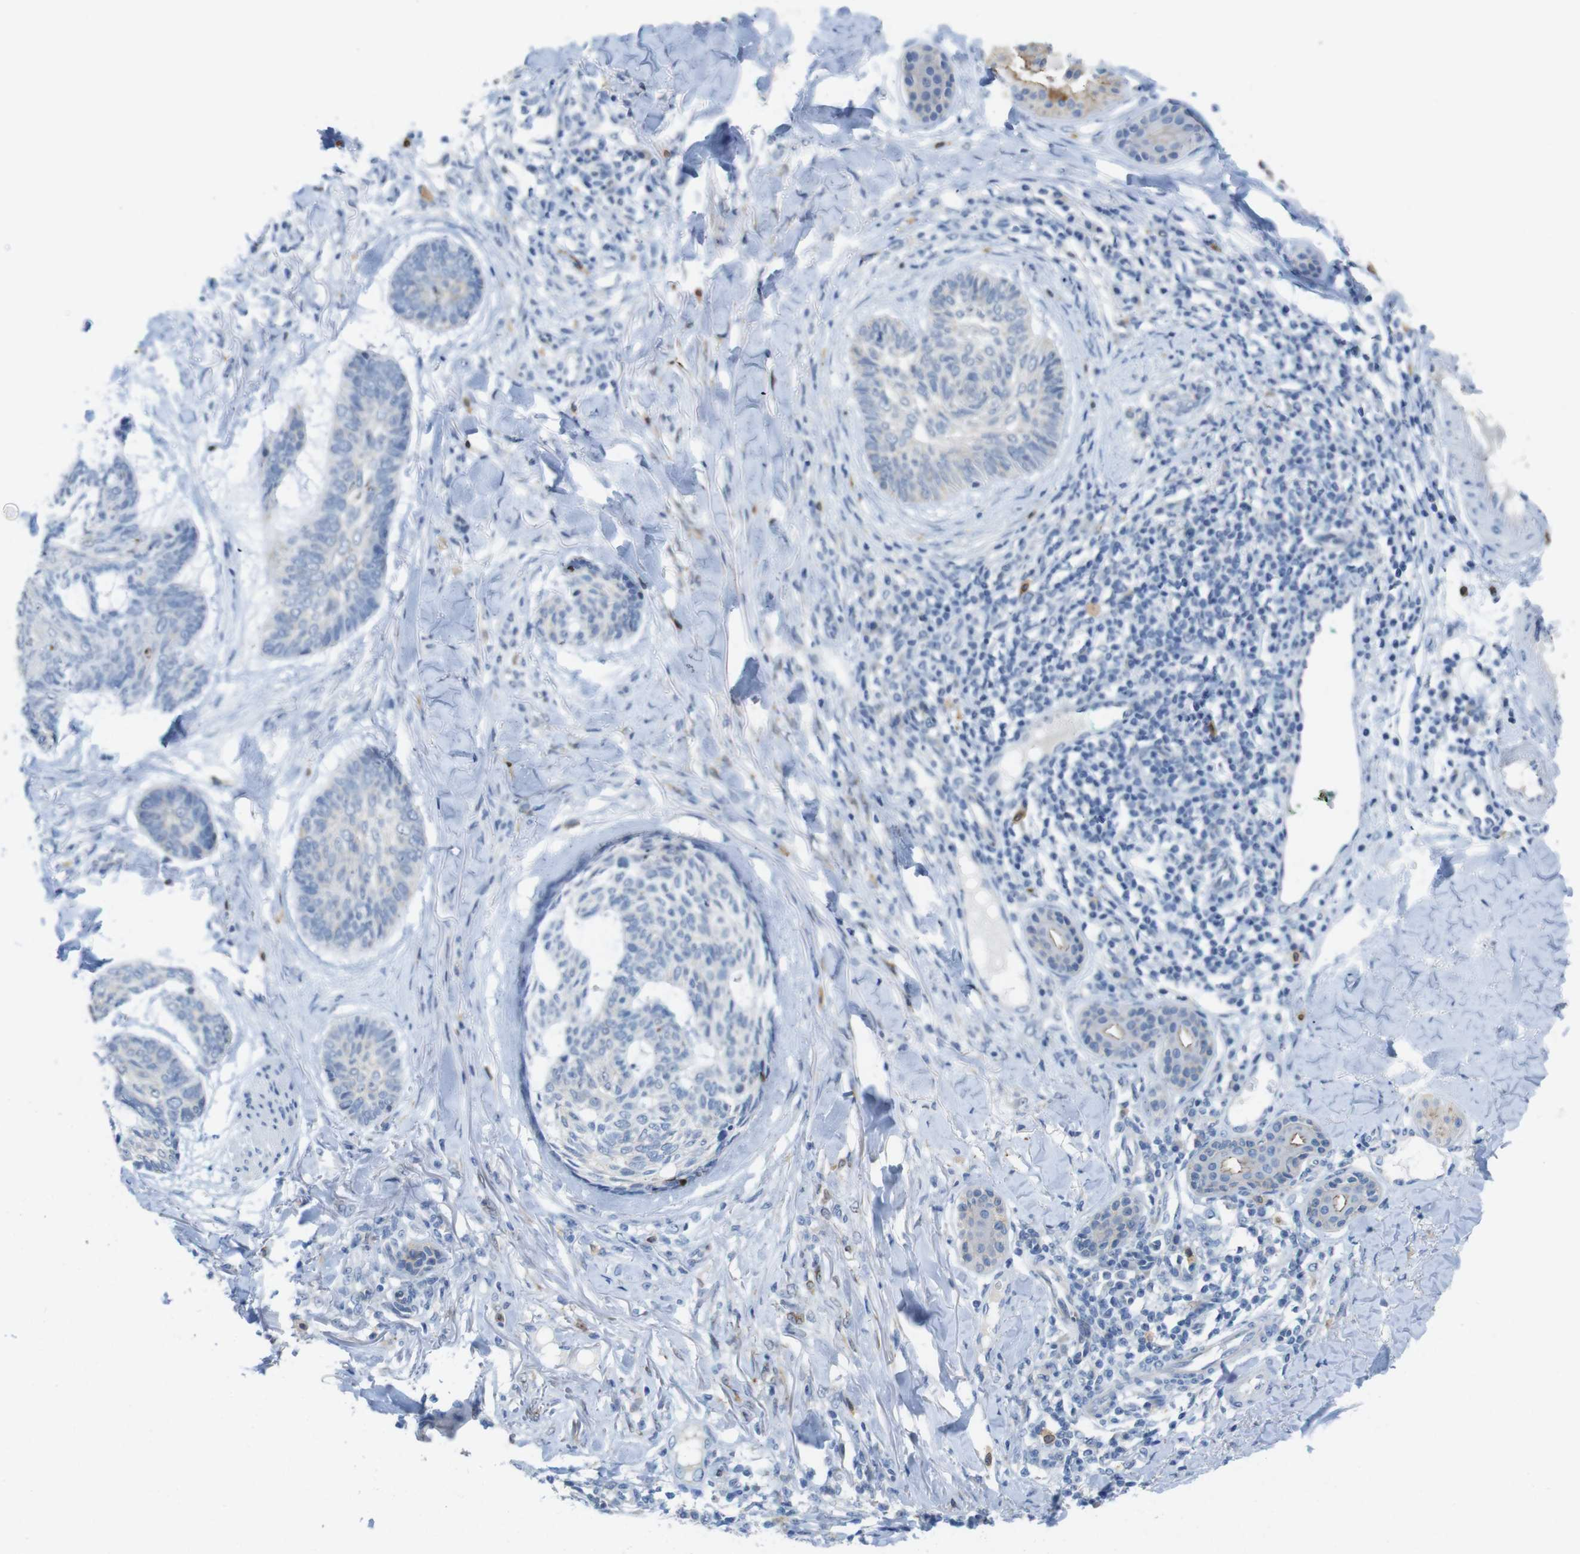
{"staining": {"intensity": "negative", "quantity": "none", "location": "none"}, "tissue": "skin cancer", "cell_type": "Tumor cells", "image_type": "cancer", "snomed": [{"axis": "morphology", "description": "Basal cell carcinoma"}, {"axis": "topography", "description": "Skin"}], "caption": "Immunohistochemistry (IHC) photomicrograph of neoplastic tissue: basal cell carcinoma (skin) stained with DAB shows no significant protein staining in tumor cells.", "gene": "TJP3", "patient": {"sex": "male", "age": 43}}